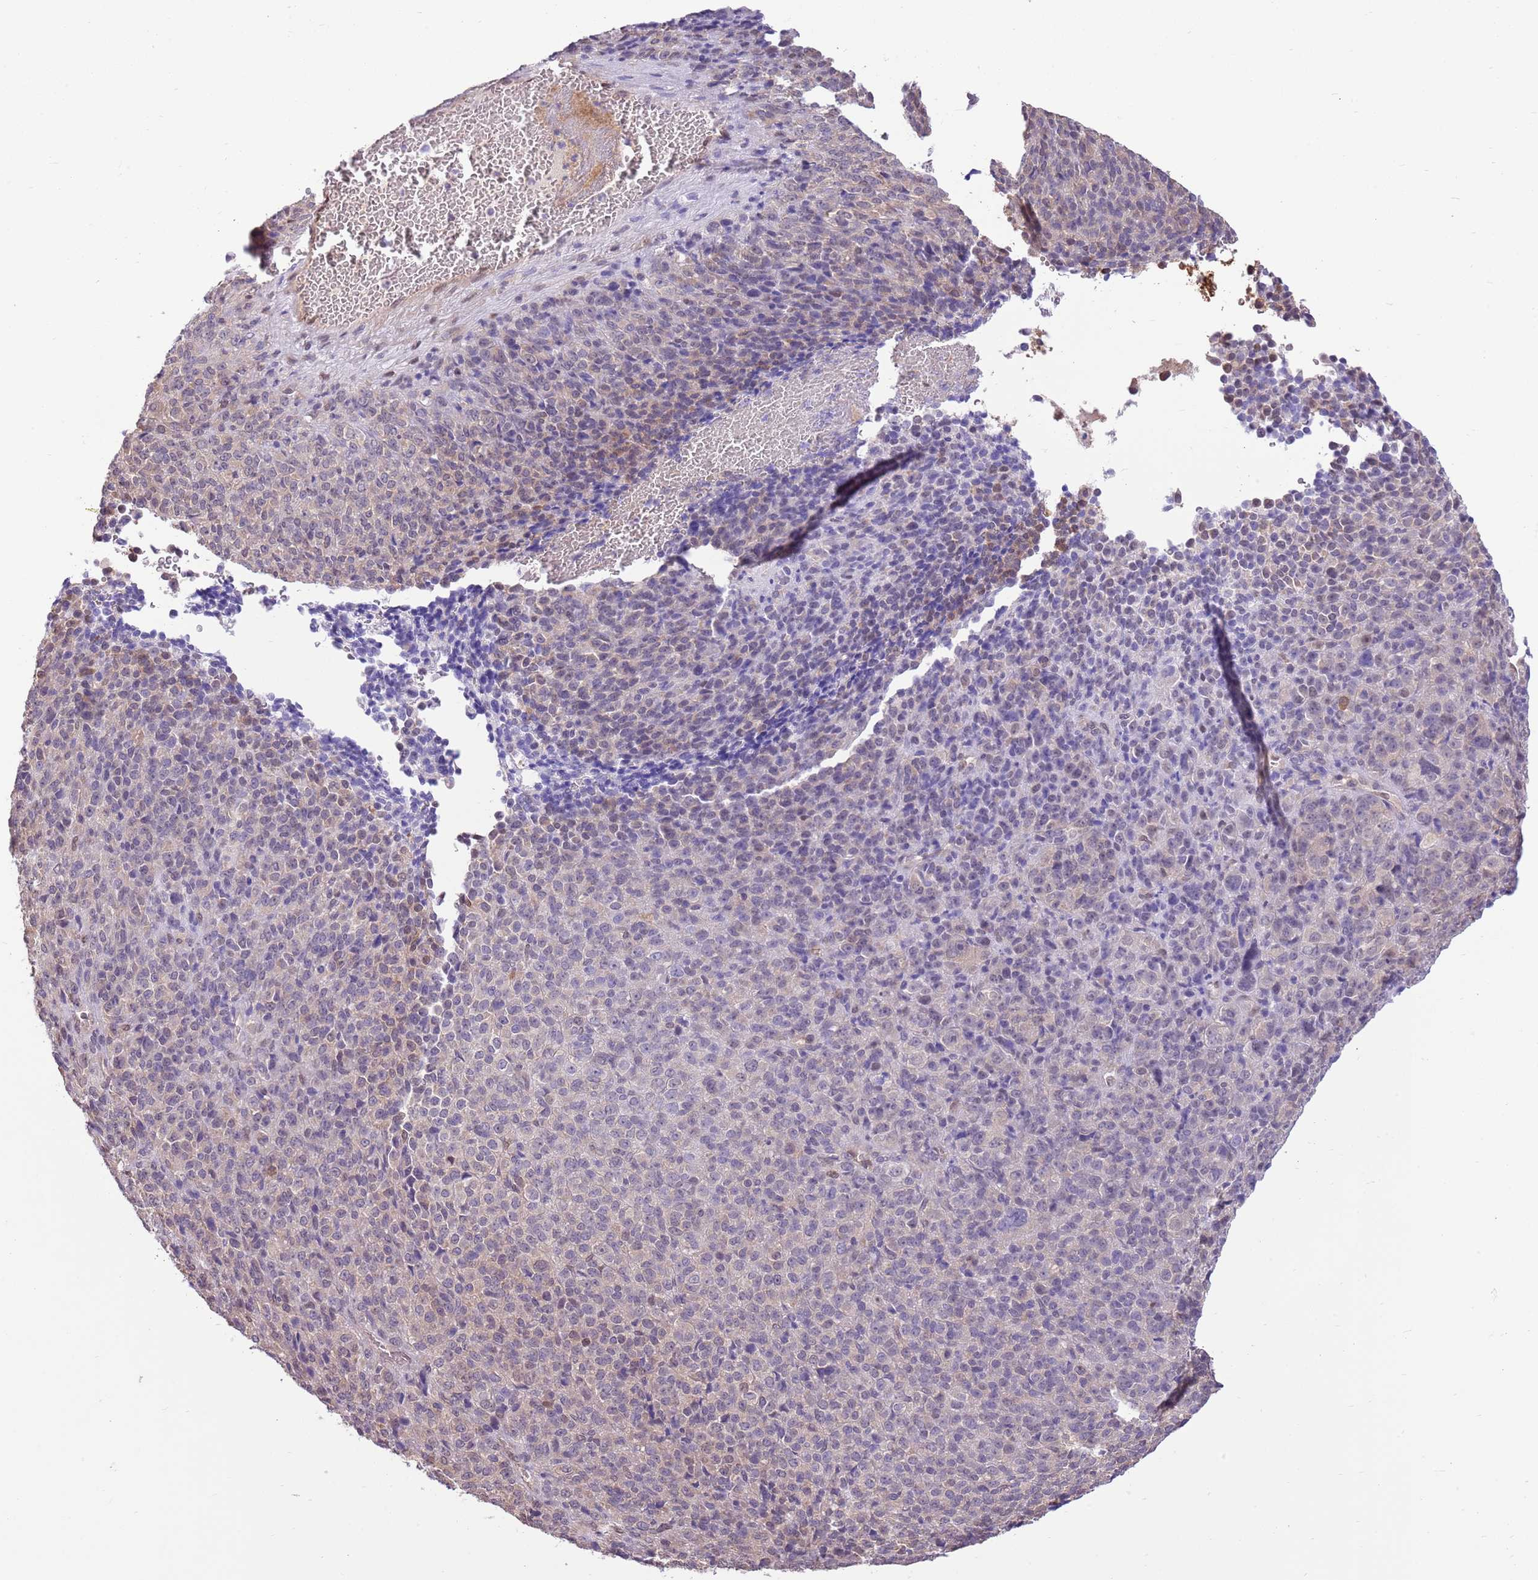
{"staining": {"intensity": "weak", "quantity": "<25%", "location": "cytoplasmic/membranous,nuclear"}, "tissue": "melanoma", "cell_type": "Tumor cells", "image_type": "cancer", "snomed": [{"axis": "morphology", "description": "Malignant melanoma, Metastatic site"}, {"axis": "topography", "description": "Brain"}], "caption": "Immunohistochemistry (IHC) image of neoplastic tissue: melanoma stained with DAB (3,3'-diaminobenzidine) demonstrates no significant protein staining in tumor cells.", "gene": "NSFL1C", "patient": {"sex": "female", "age": 56}}